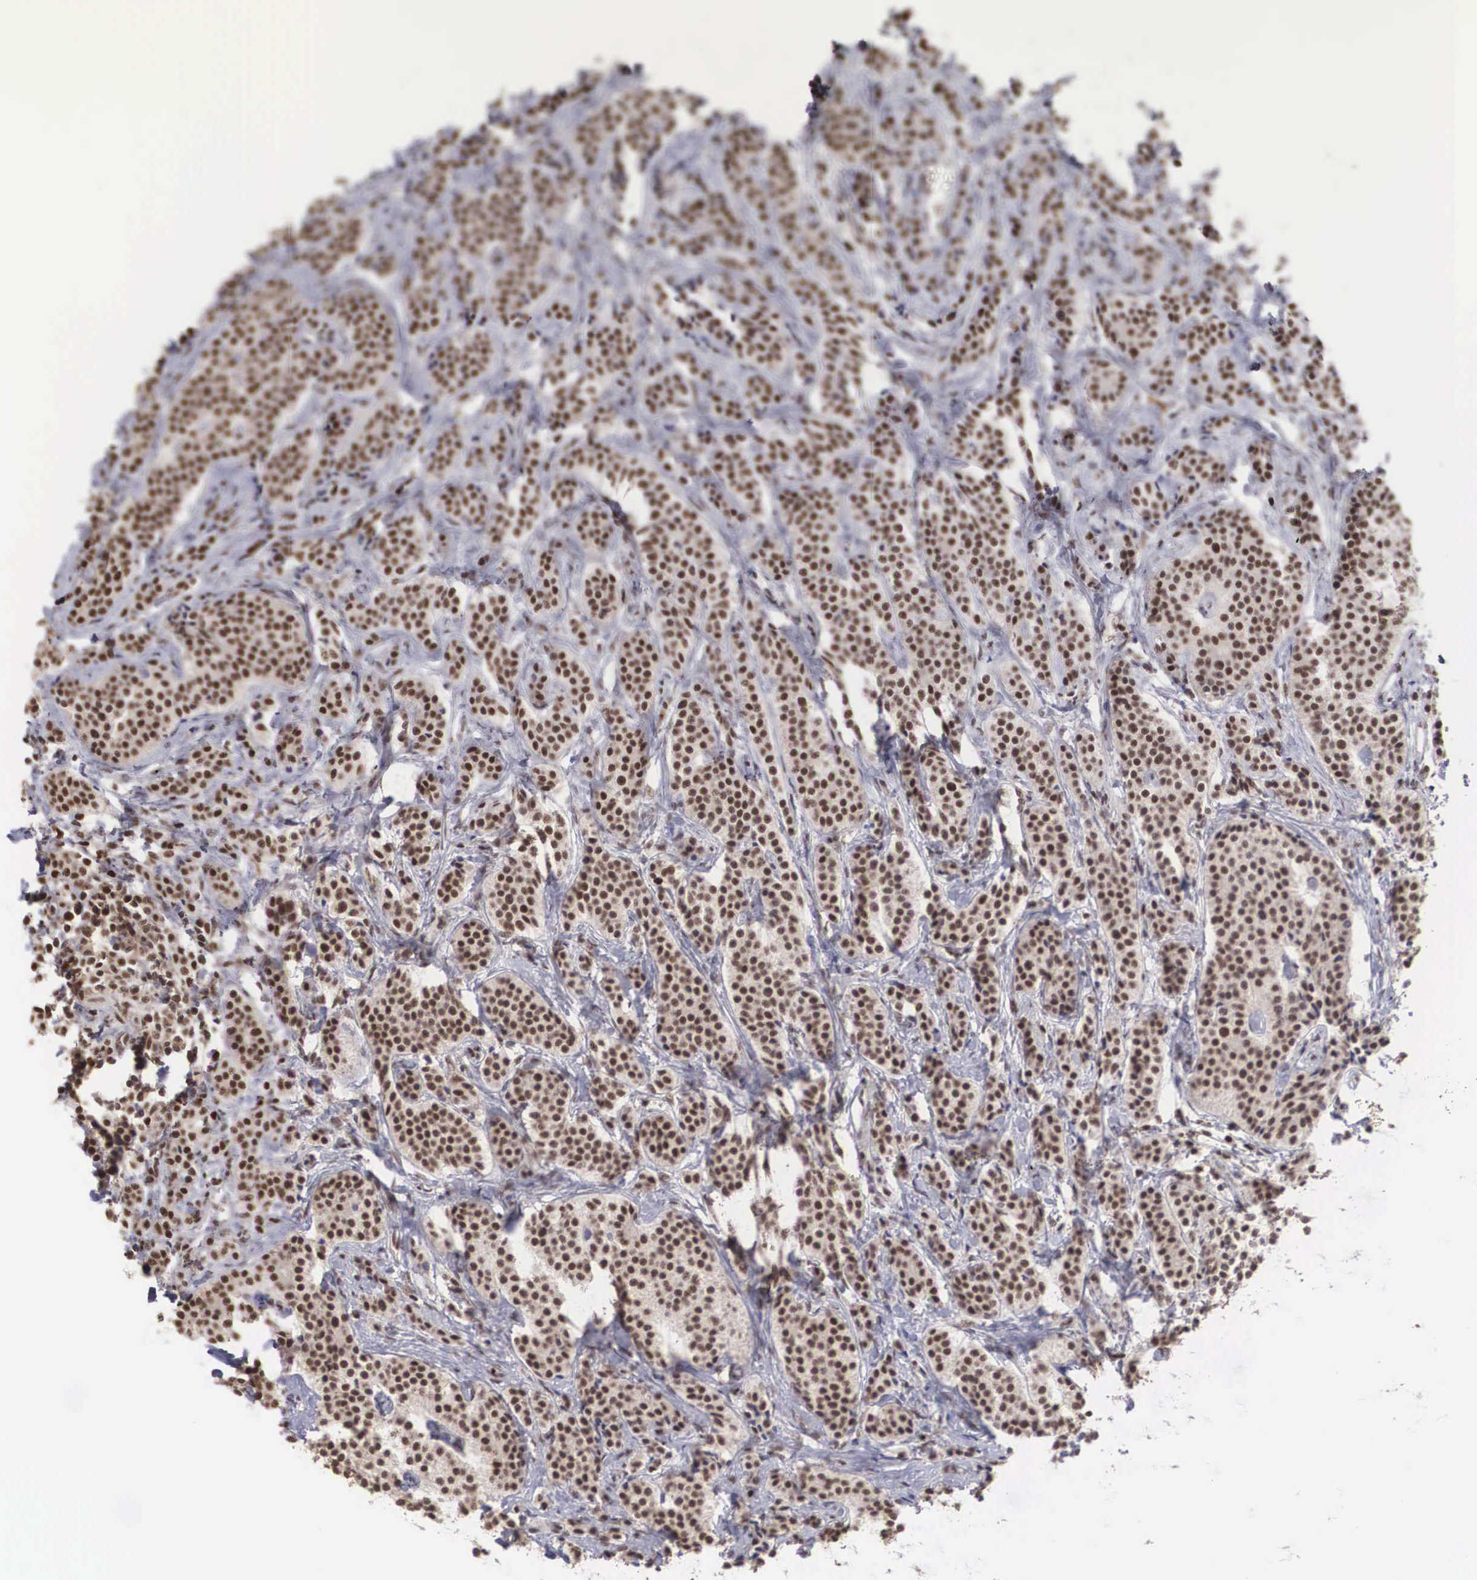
{"staining": {"intensity": "strong", "quantity": ">75%", "location": "nuclear"}, "tissue": "carcinoid", "cell_type": "Tumor cells", "image_type": "cancer", "snomed": [{"axis": "morphology", "description": "Carcinoid, malignant, NOS"}, {"axis": "topography", "description": "Small intestine"}], "caption": "Human carcinoid stained with a brown dye displays strong nuclear positive expression in approximately >75% of tumor cells.", "gene": "HTATSF1", "patient": {"sex": "male", "age": 63}}